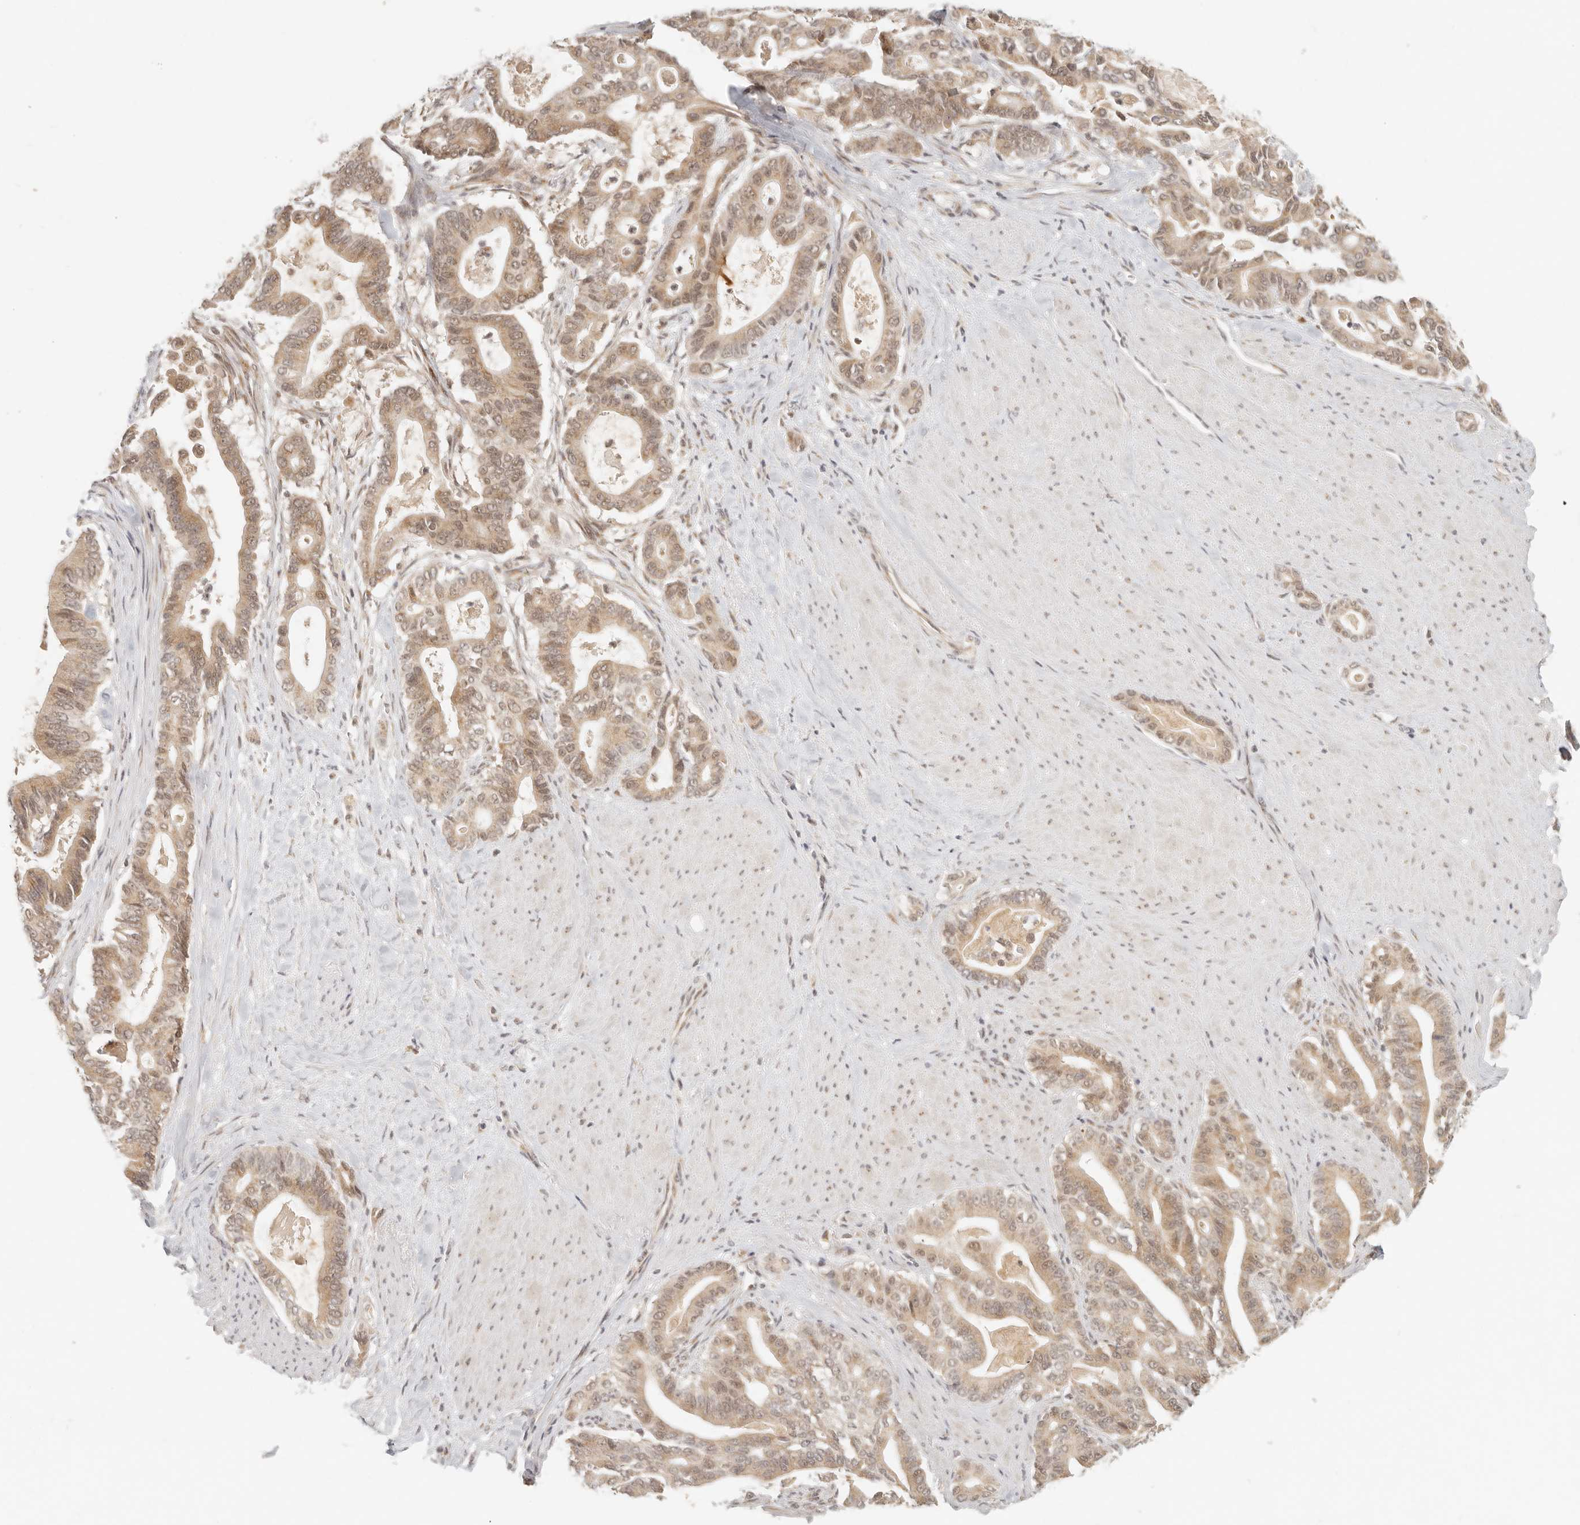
{"staining": {"intensity": "moderate", "quantity": ">75%", "location": "cytoplasmic/membranous,nuclear"}, "tissue": "pancreatic cancer", "cell_type": "Tumor cells", "image_type": "cancer", "snomed": [{"axis": "morphology", "description": "Adenocarcinoma, NOS"}, {"axis": "topography", "description": "Pancreas"}], "caption": "Tumor cells reveal medium levels of moderate cytoplasmic/membranous and nuclear staining in about >75% of cells in adenocarcinoma (pancreatic).", "gene": "INTS11", "patient": {"sex": "male", "age": 63}}